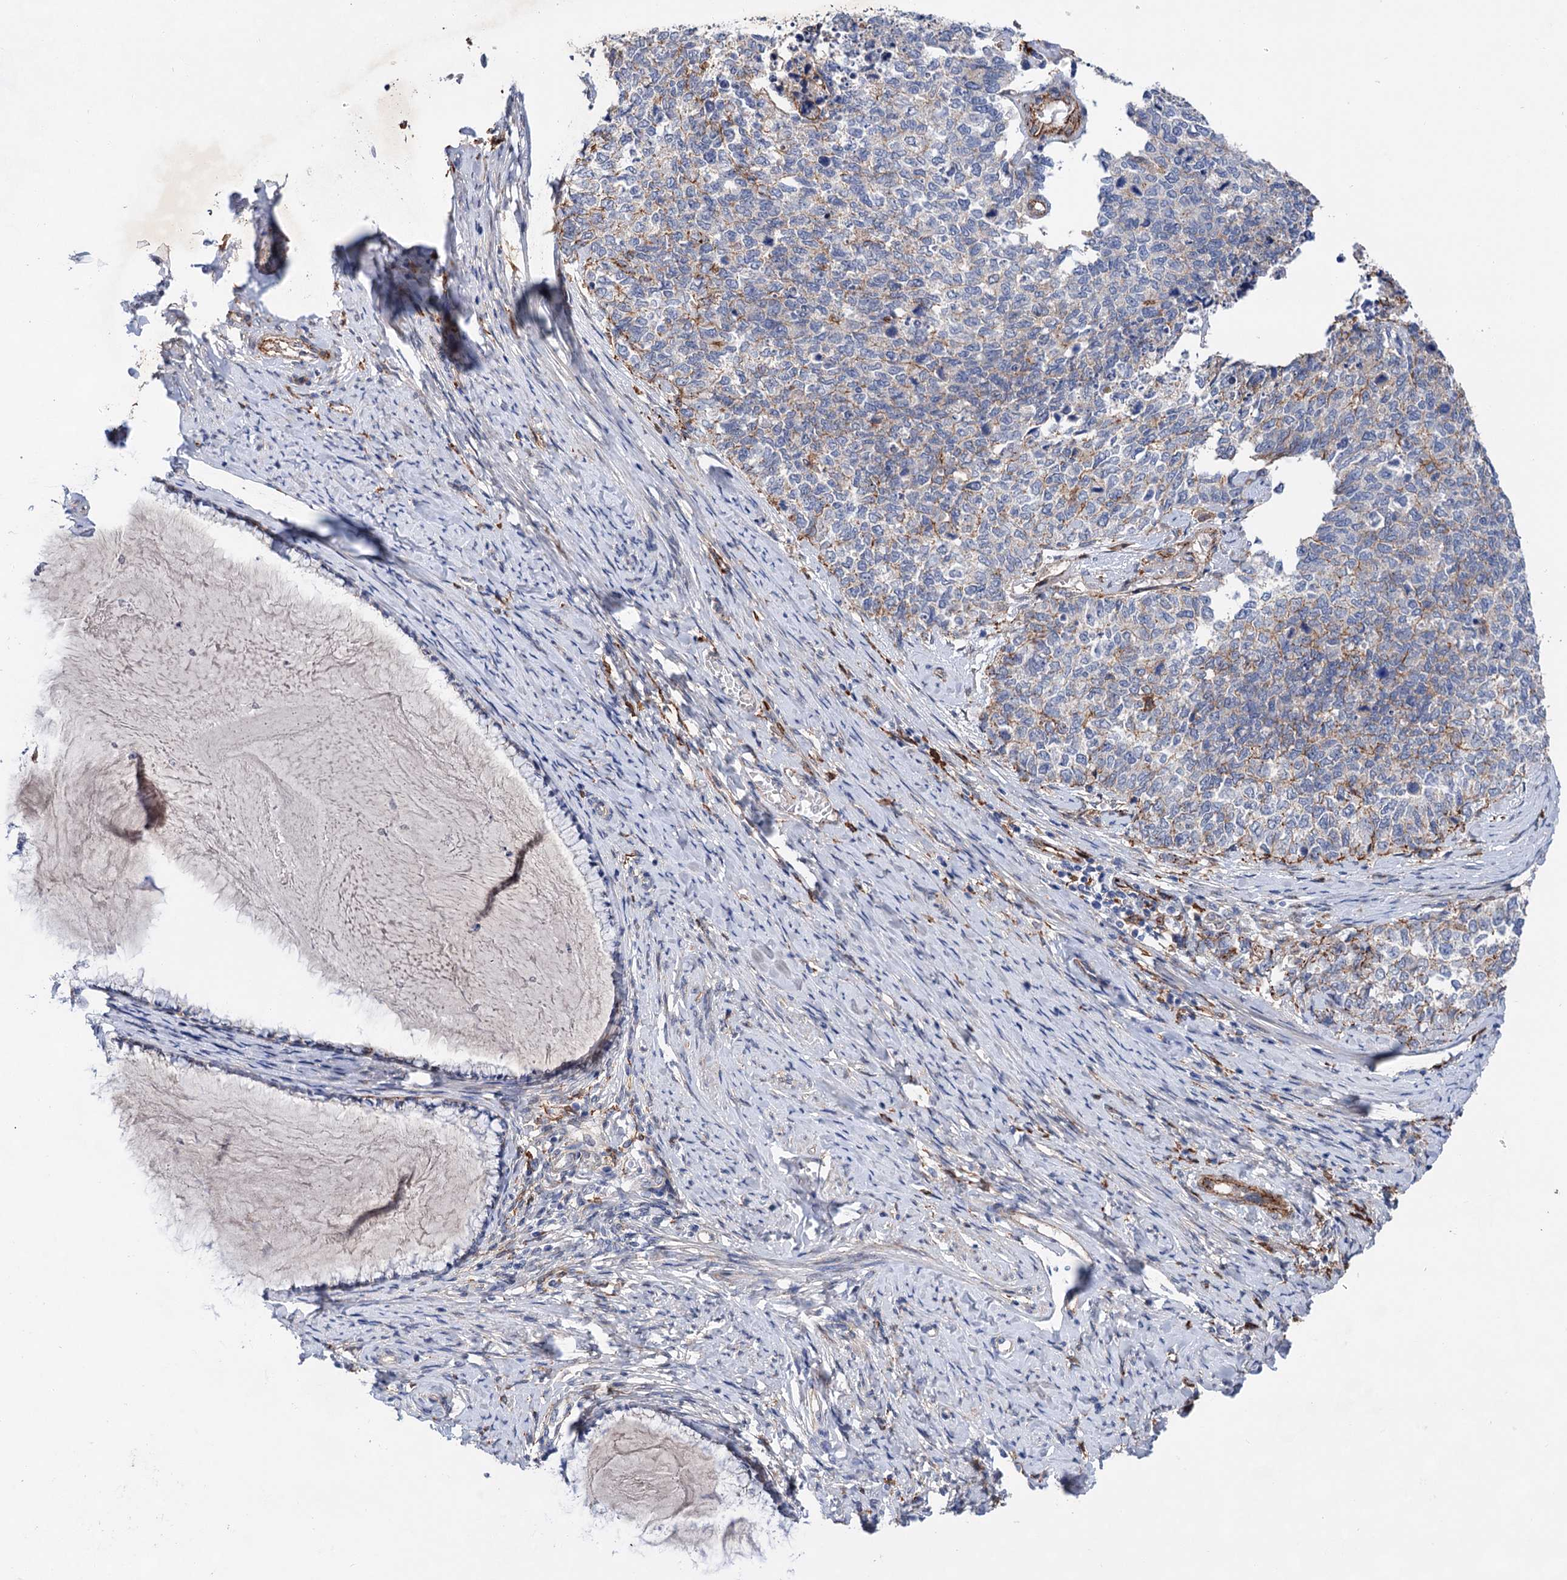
{"staining": {"intensity": "moderate", "quantity": "<25%", "location": "cytoplasmic/membranous"}, "tissue": "cervical cancer", "cell_type": "Tumor cells", "image_type": "cancer", "snomed": [{"axis": "morphology", "description": "Squamous cell carcinoma, NOS"}, {"axis": "topography", "description": "Cervix"}], "caption": "Immunohistochemistry (IHC) image of neoplastic tissue: cervical cancer stained using IHC exhibits low levels of moderate protein expression localized specifically in the cytoplasmic/membranous of tumor cells, appearing as a cytoplasmic/membranous brown color.", "gene": "TMTC3", "patient": {"sex": "female", "age": 63}}